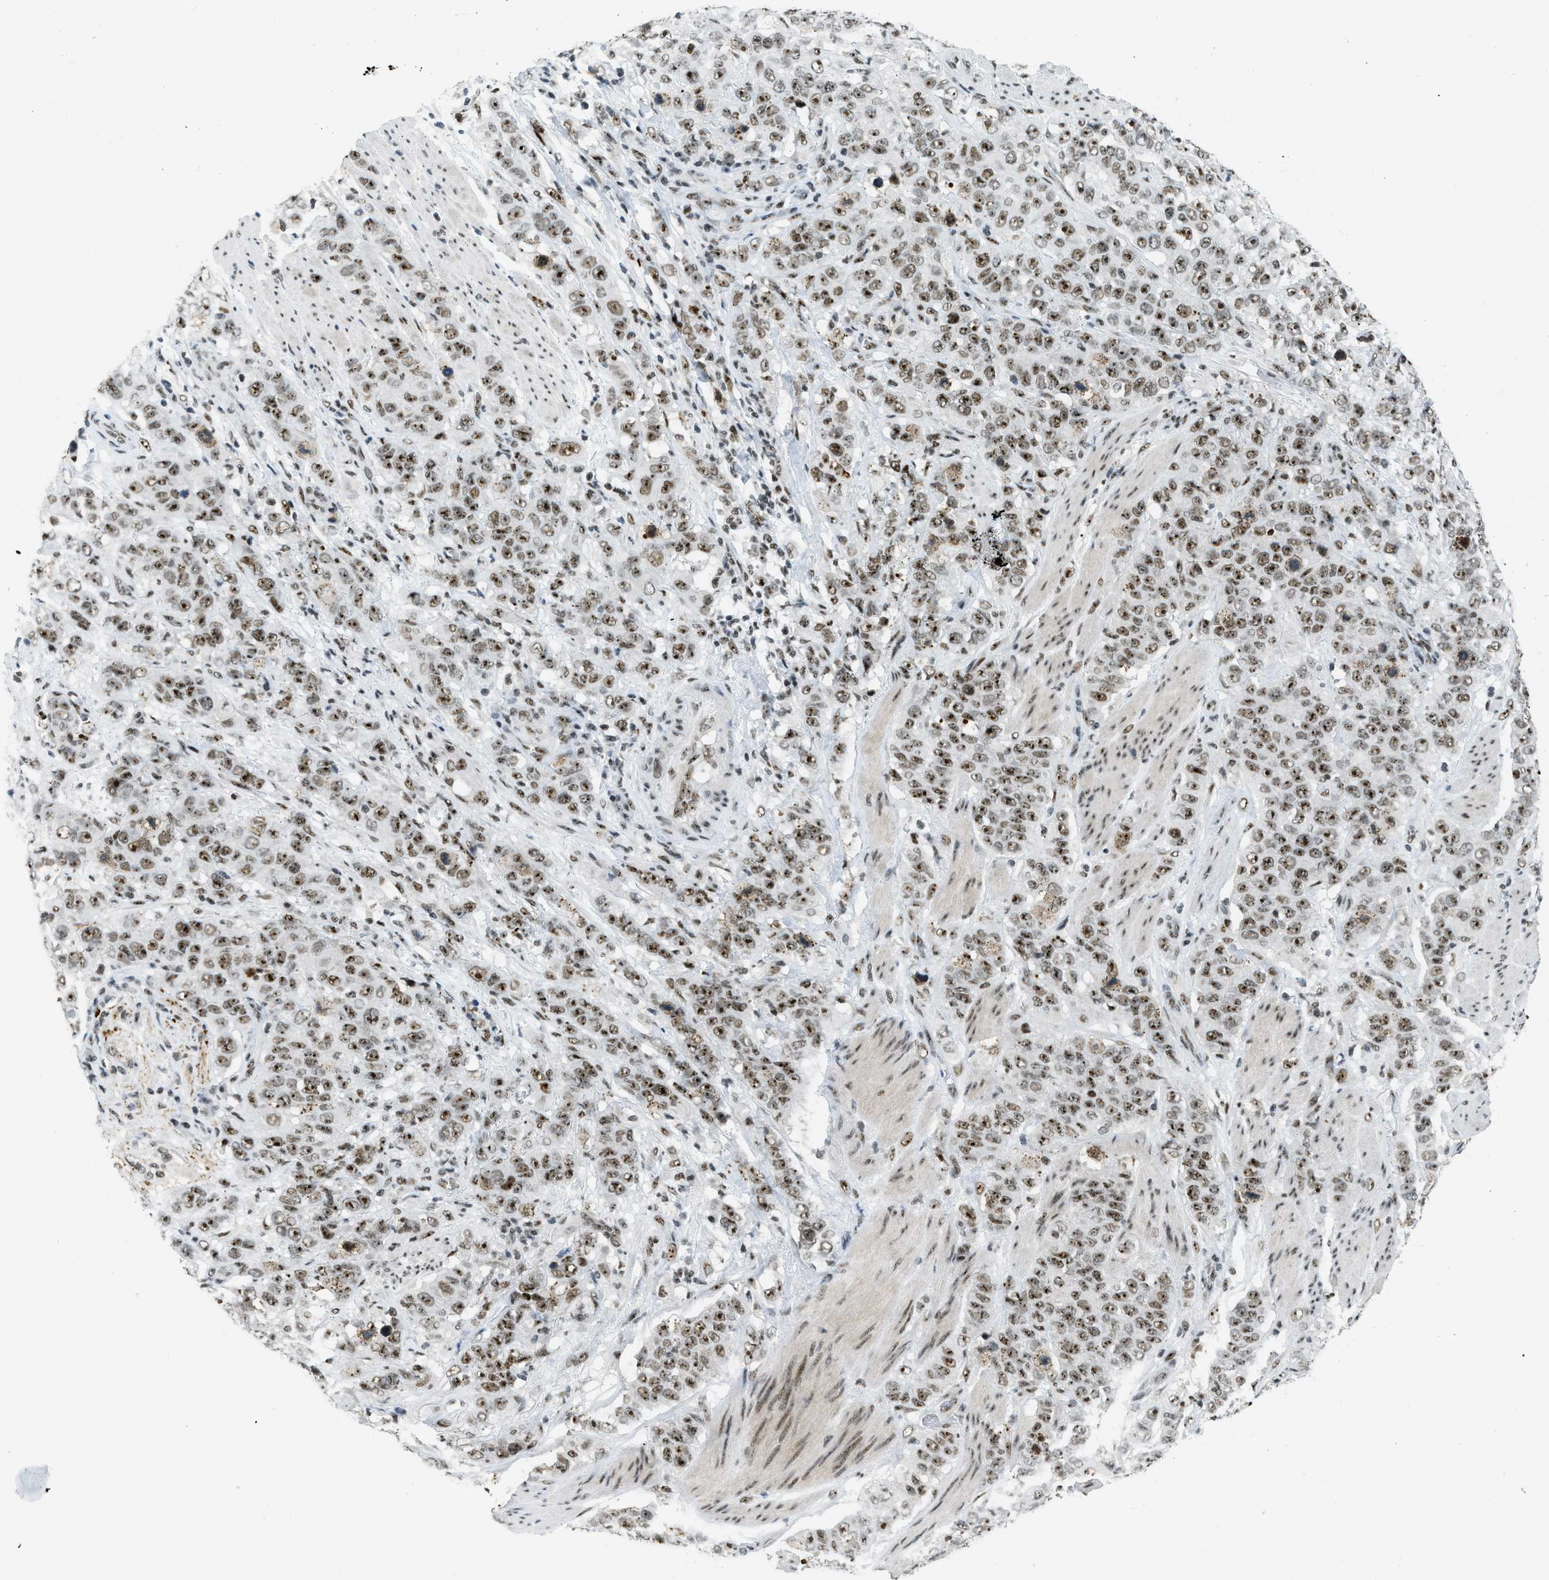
{"staining": {"intensity": "moderate", "quantity": ">75%", "location": "nuclear"}, "tissue": "stomach cancer", "cell_type": "Tumor cells", "image_type": "cancer", "snomed": [{"axis": "morphology", "description": "Adenocarcinoma, NOS"}, {"axis": "topography", "description": "Stomach"}], "caption": "An immunohistochemistry photomicrograph of tumor tissue is shown. Protein staining in brown shows moderate nuclear positivity in stomach adenocarcinoma within tumor cells.", "gene": "URB1", "patient": {"sex": "male", "age": 48}}